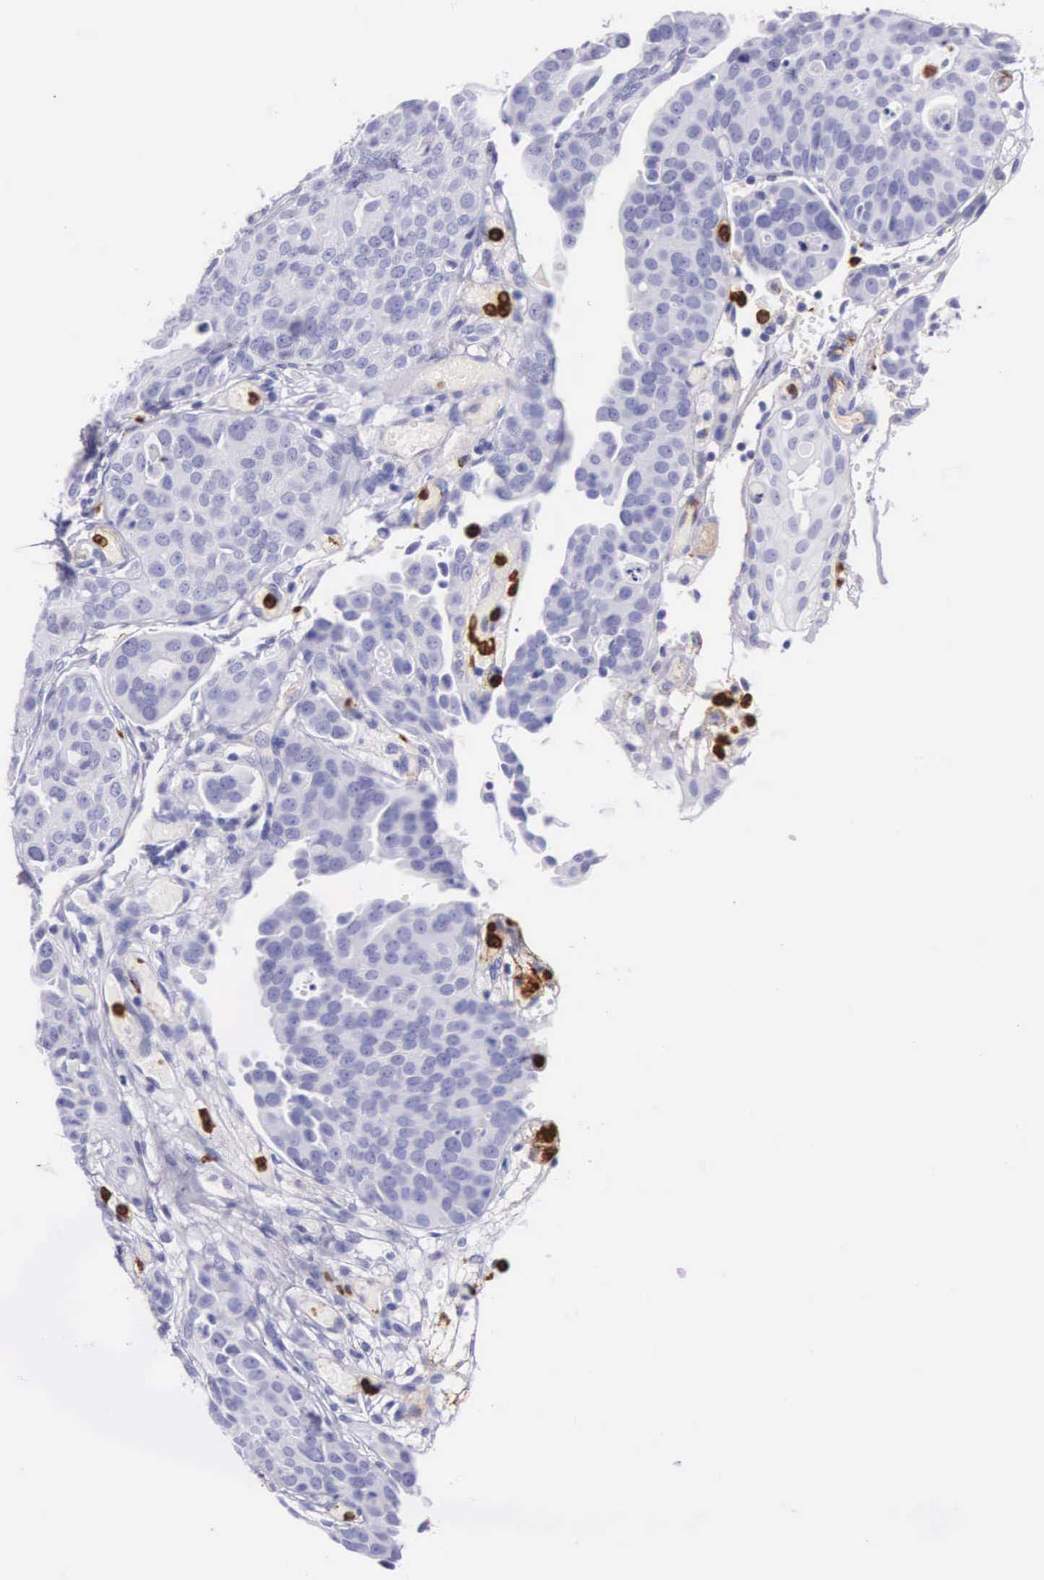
{"staining": {"intensity": "negative", "quantity": "none", "location": "none"}, "tissue": "urothelial cancer", "cell_type": "Tumor cells", "image_type": "cancer", "snomed": [{"axis": "morphology", "description": "Urothelial carcinoma, High grade"}, {"axis": "topography", "description": "Urinary bladder"}], "caption": "An image of urothelial carcinoma (high-grade) stained for a protein displays no brown staining in tumor cells.", "gene": "FCN1", "patient": {"sex": "male", "age": 78}}